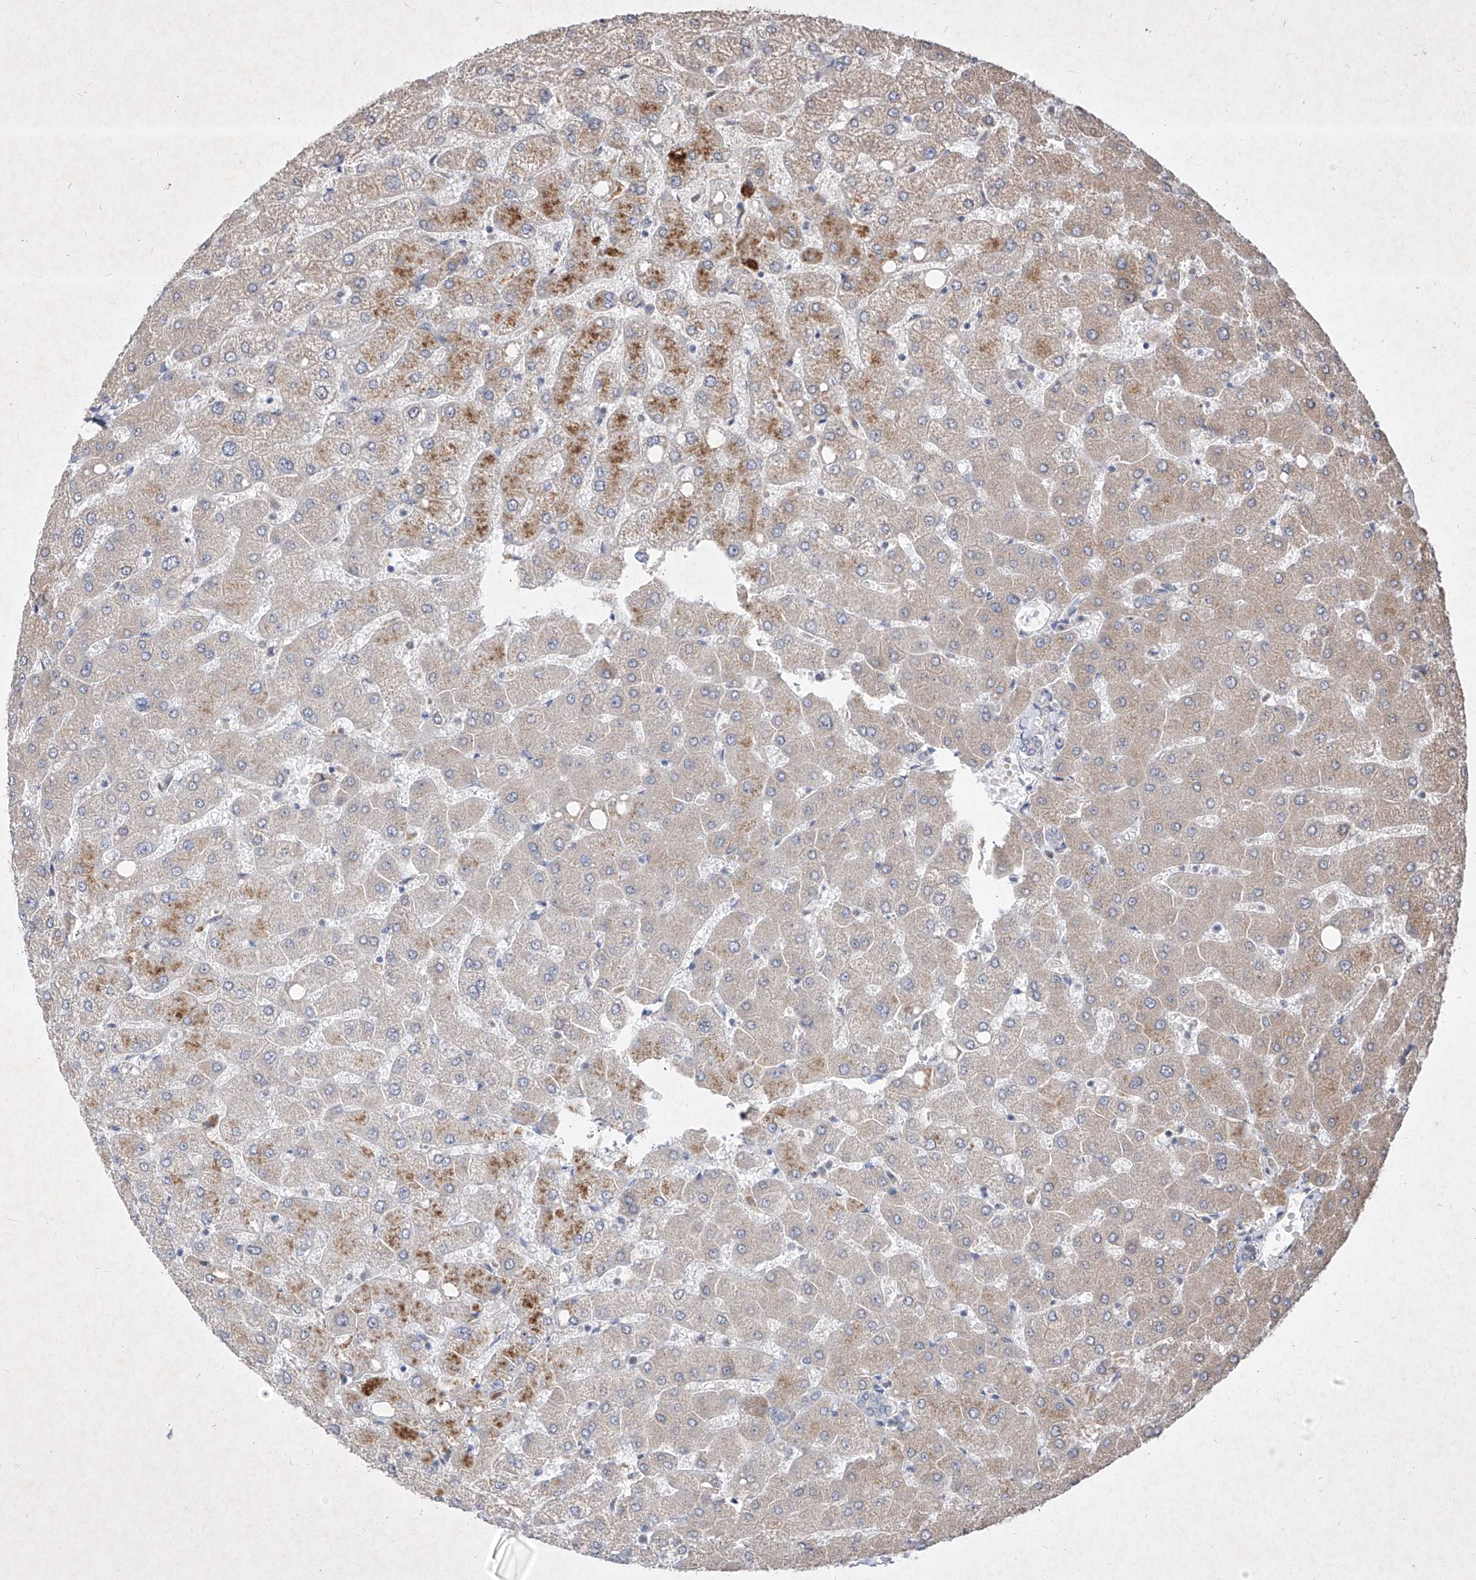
{"staining": {"intensity": "negative", "quantity": "none", "location": "none"}, "tissue": "liver", "cell_type": "Cholangiocytes", "image_type": "normal", "snomed": [{"axis": "morphology", "description": "Normal tissue, NOS"}, {"axis": "topography", "description": "Liver"}], "caption": "Benign liver was stained to show a protein in brown. There is no significant expression in cholangiocytes. (DAB immunohistochemistry with hematoxylin counter stain).", "gene": "C4A", "patient": {"sex": "female", "age": 54}}